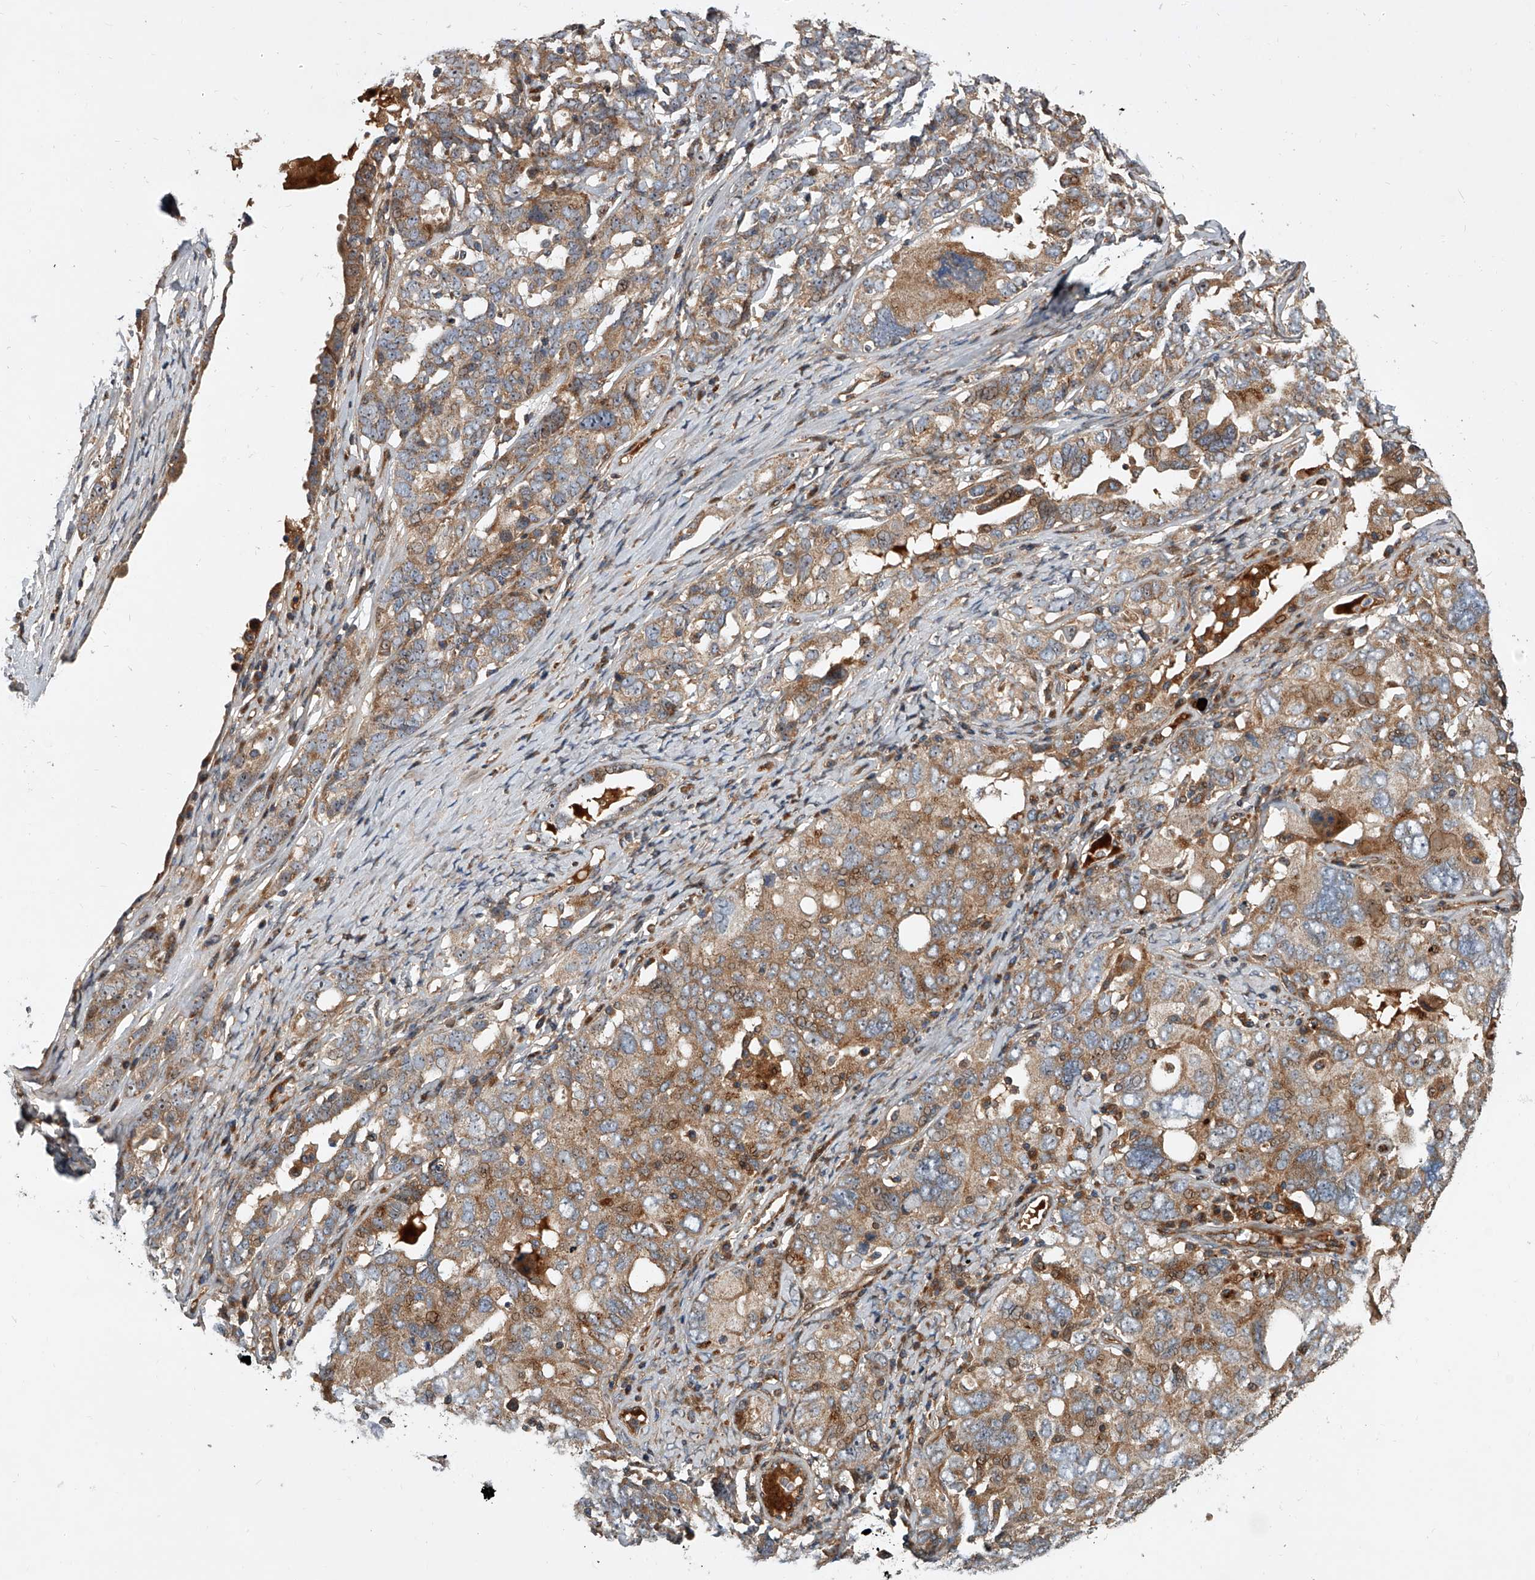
{"staining": {"intensity": "moderate", "quantity": ">75%", "location": "cytoplasmic/membranous"}, "tissue": "ovarian cancer", "cell_type": "Tumor cells", "image_type": "cancer", "snomed": [{"axis": "morphology", "description": "Carcinoma, endometroid"}, {"axis": "topography", "description": "Ovary"}], "caption": "About >75% of tumor cells in ovarian cancer display moderate cytoplasmic/membranous protein expression as visualized by brown immunohistochemical staining.", "gene": "USP47", "patient": {"sex": "female", "age": 62}}